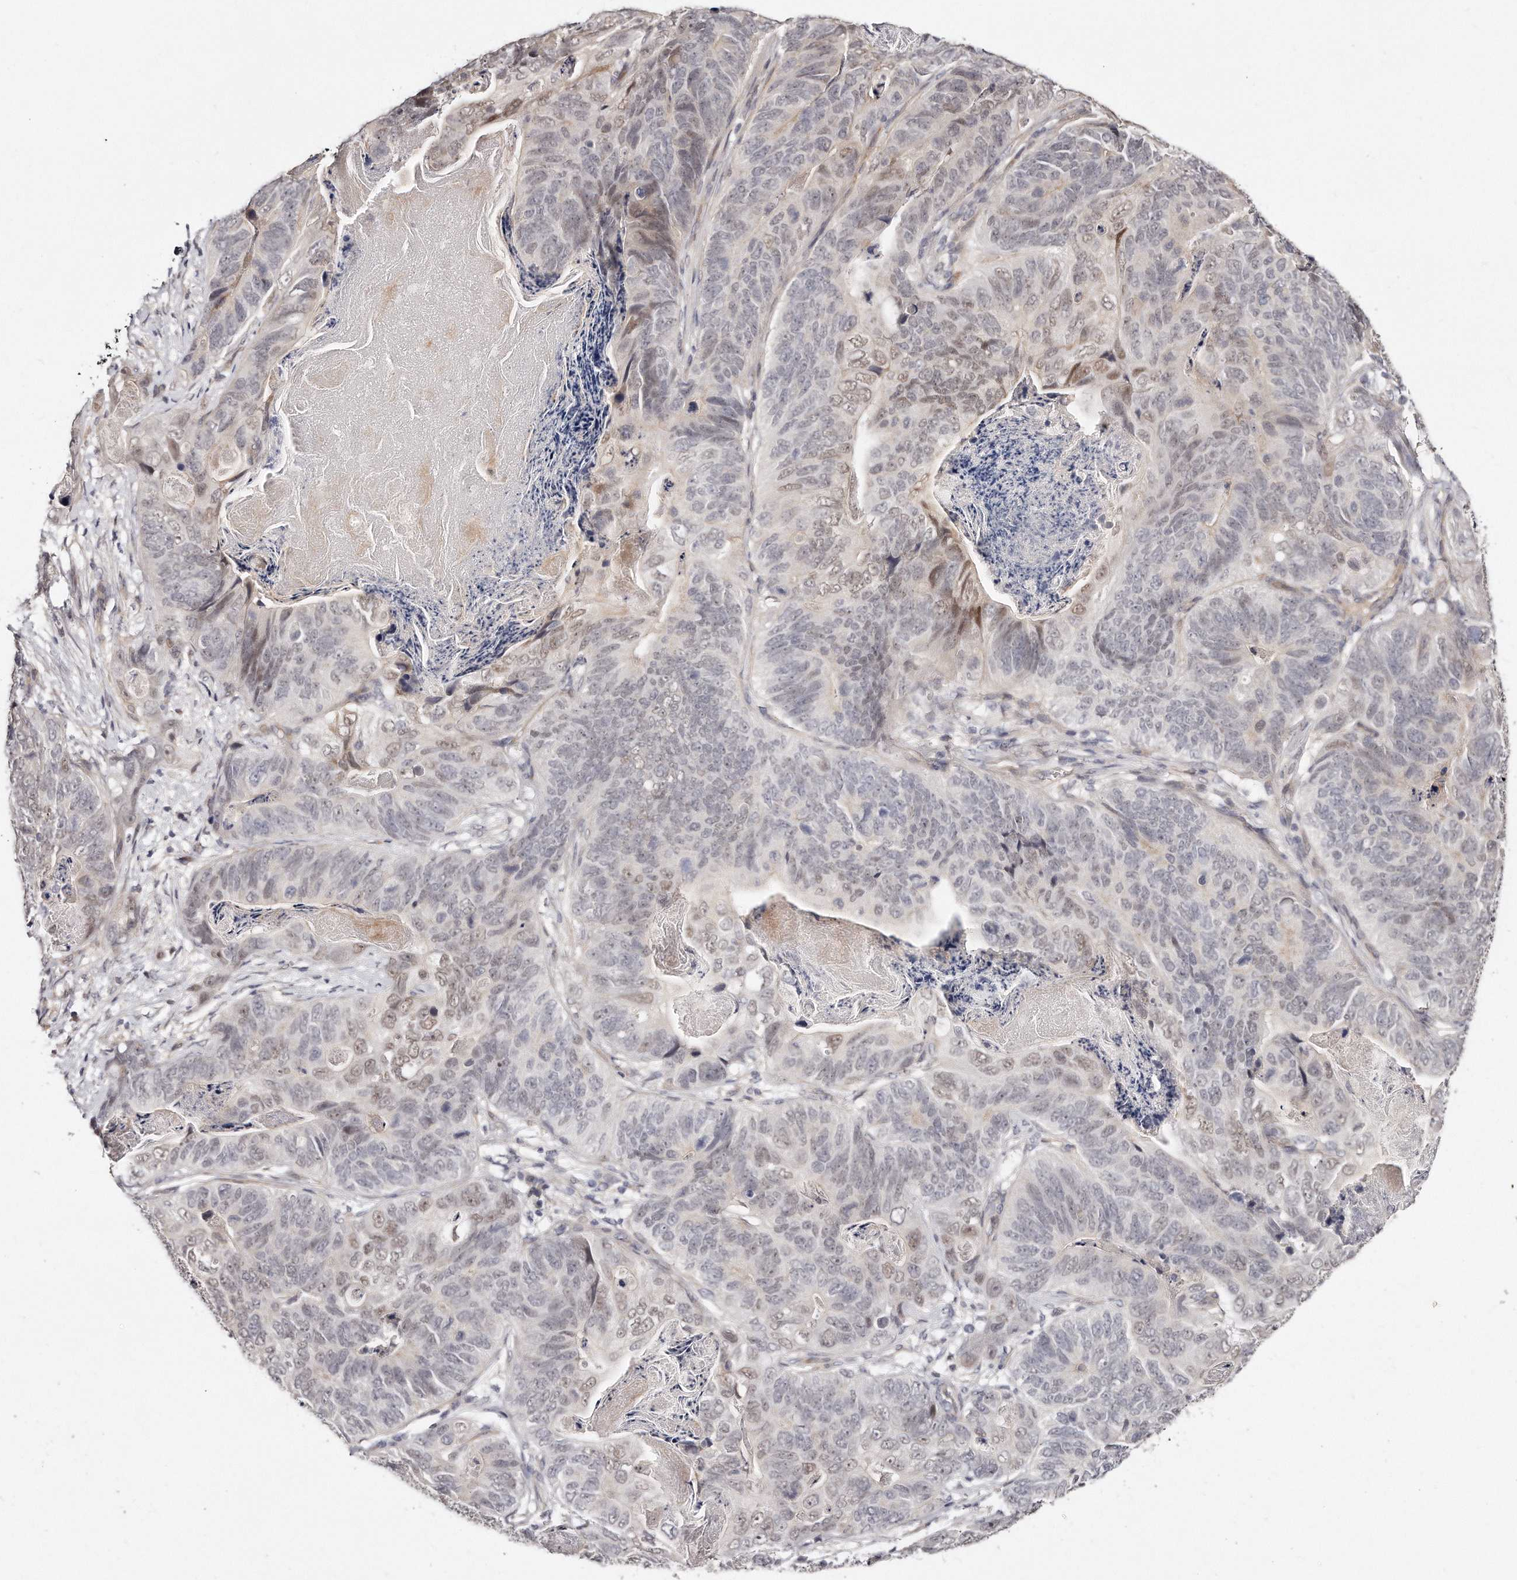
{"staining": {"intensity": "weak", "quantity": "<25%", "location": "nuclear"}, "tissue": "stomach cancer", "cell_type": "Tumor cells", "image_type": "cancer", "snomed": [{"axis": "morphology", "description": "Normal tissue, NOS"}, {"axis": "morphology", "description": "Adenocarcinoma, NOS"}, {"axis": "topography", "description": "Stomach"}], "caption": "This histopathology image is of stomach cancer stained with immunohistochemistry to label a protein in brown with the nuclei are counter-stained blue. There is no positivity in tumor cells. Brightfield microscopy of immunohistochemistry (IHC) stained with DAB (brown) and hematoxylin (blue), captured at high magnification.", "gene": "CASZ1", "patient": {"sex": "female", "age": 89}}